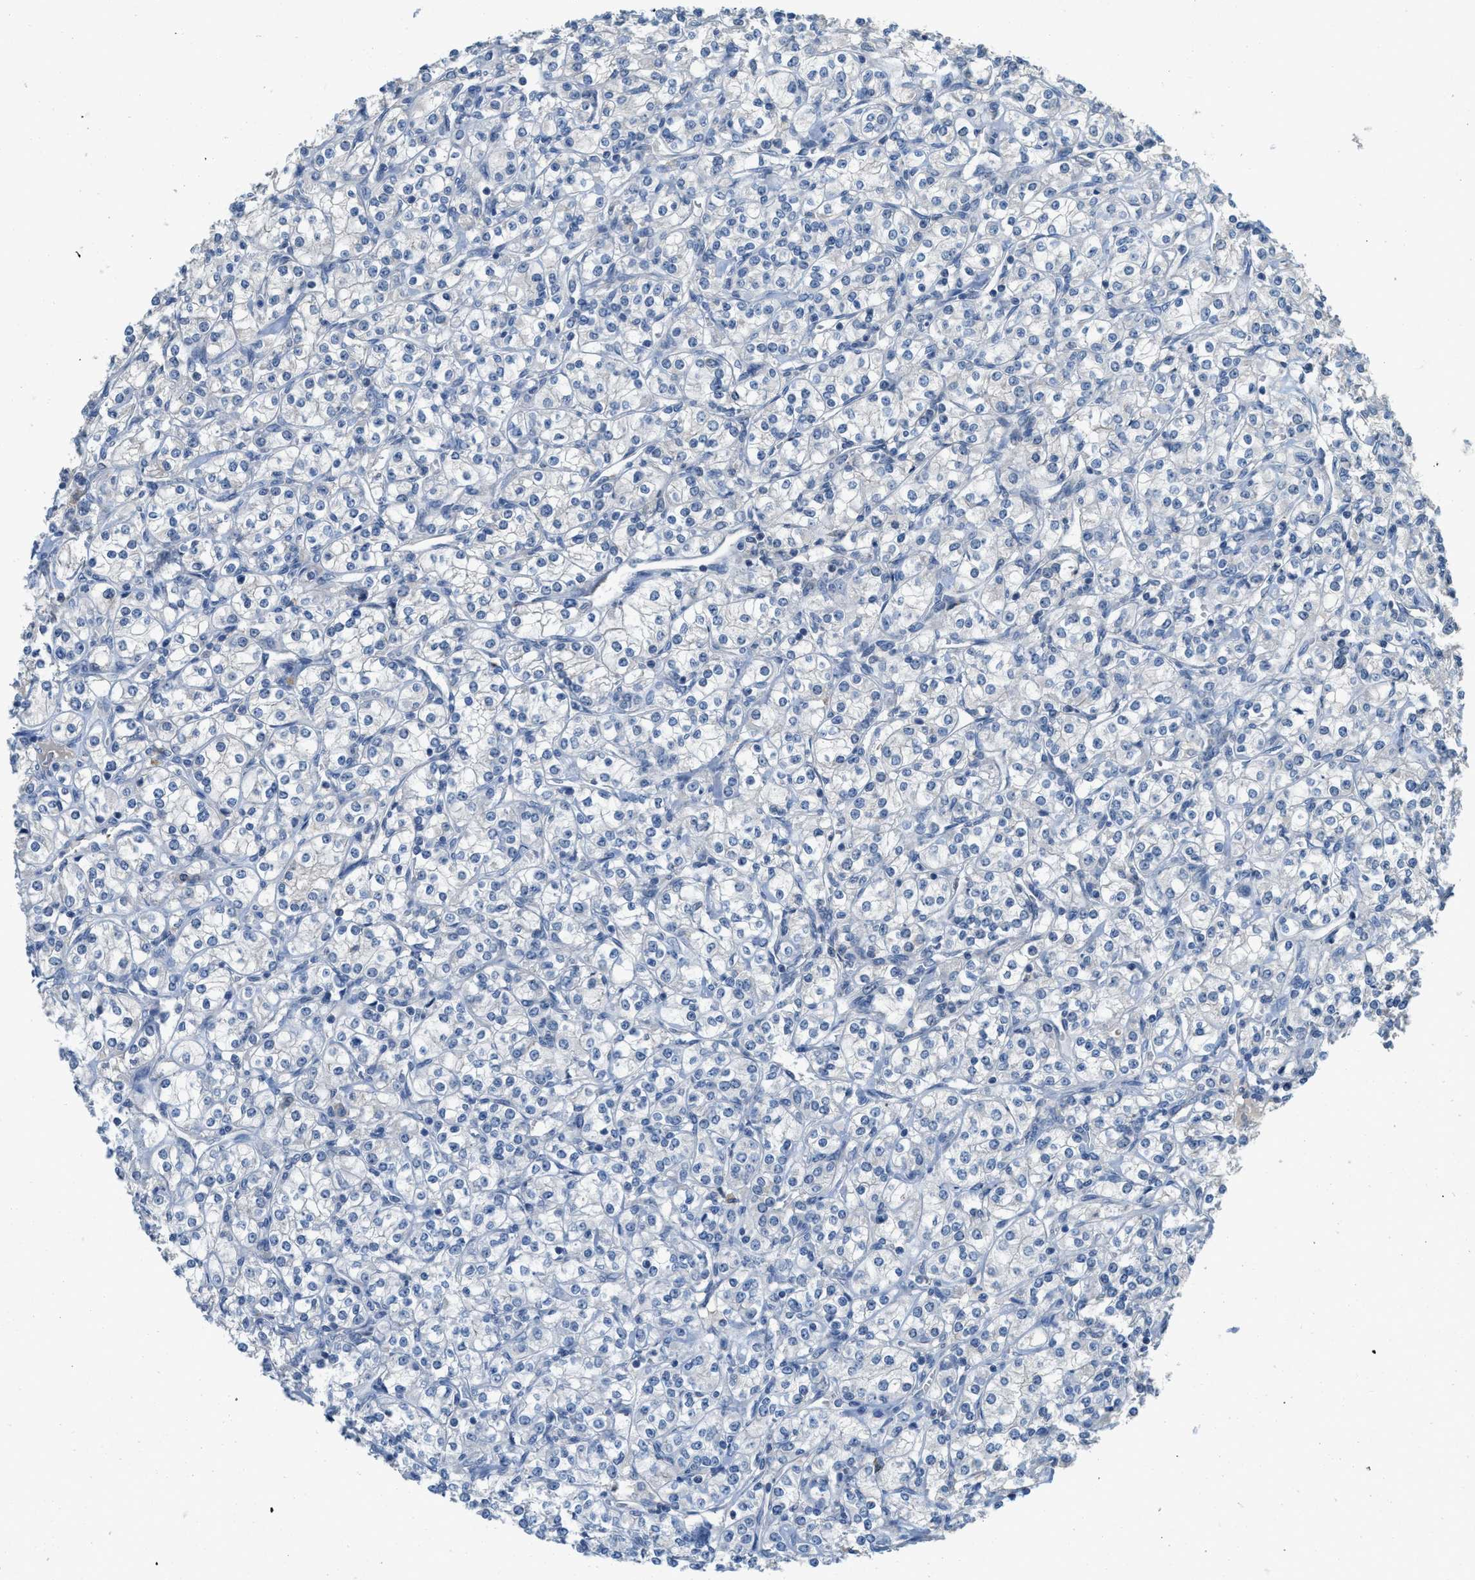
{"staining": {"intensity": "negative", "quantity": "none", "location": "none"}, "tissue": "renal cancer", "cell_type": "Tumor cells", "image_type": "cancer", "snomed": [{"axis": "morphology", "description": "Adenocarcinoma, NOS"}, {"axis": "topography", "description": "Kidney"}], "caption": "A histopathology image of human adenocarcinoma (renal) is negative for staining in tumor cells. Nuclei are stained in blue.", "gene": "MIS18A", "patient": {"sex": "male", "age": 77}}